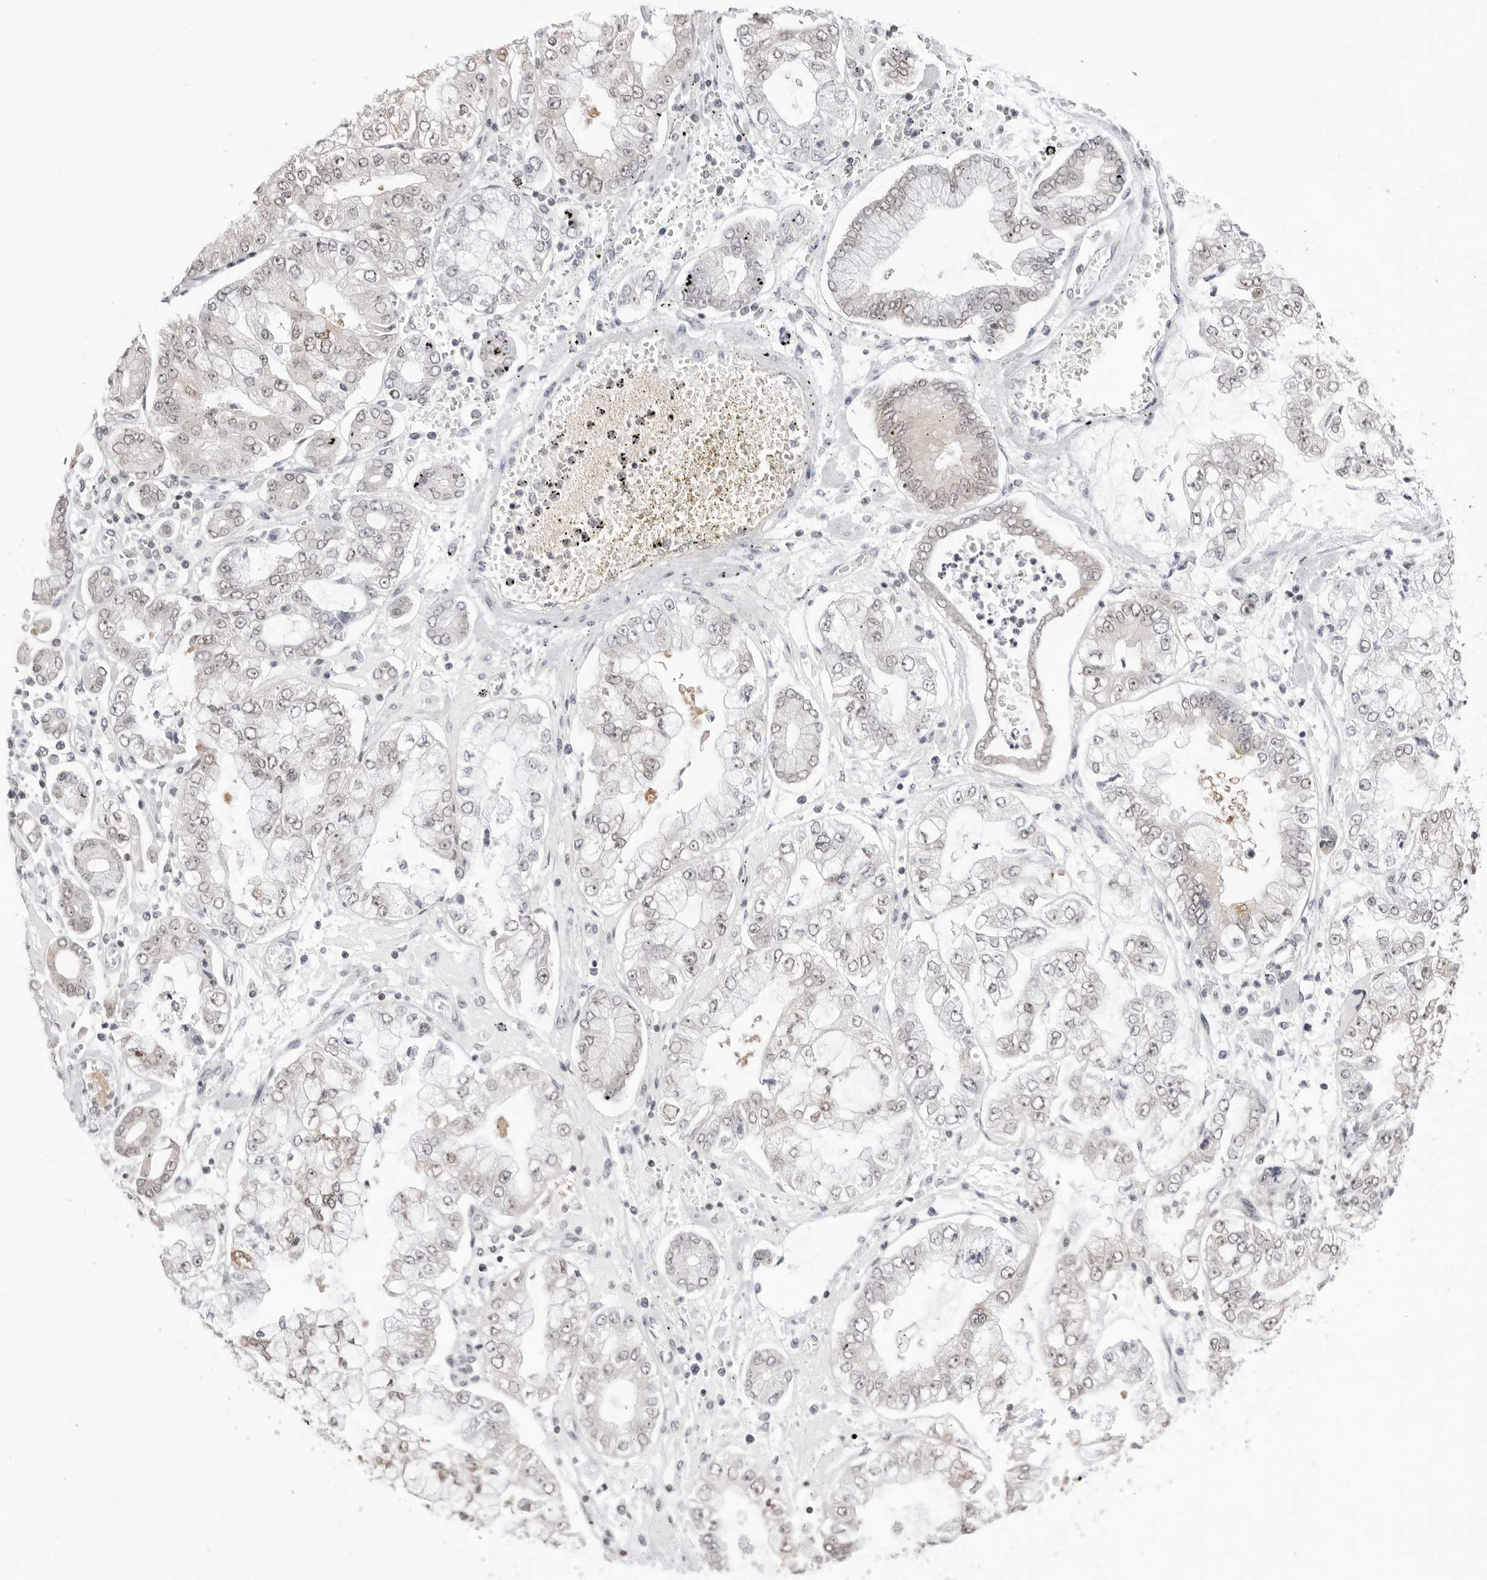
{"staining": {"intensity": "weak", "quantity": "<25%", "location": "nuclear"}, "tissue": "stomach cancer", "cell_type": "Tumor cells", "image_type": "cancer", "snomed": [{"axis": "morphology", "description": "Adenocarcinoma, NOS"}, {"axis": "topography", "description": "Stomach"}], "caption": "This is a histopathology image of immunohistochemistry staining of stomach cancer, which shows no positivity in tumor cells.", "gene": "YWHAG", "patient": {"sex": "male", "age": 76}}